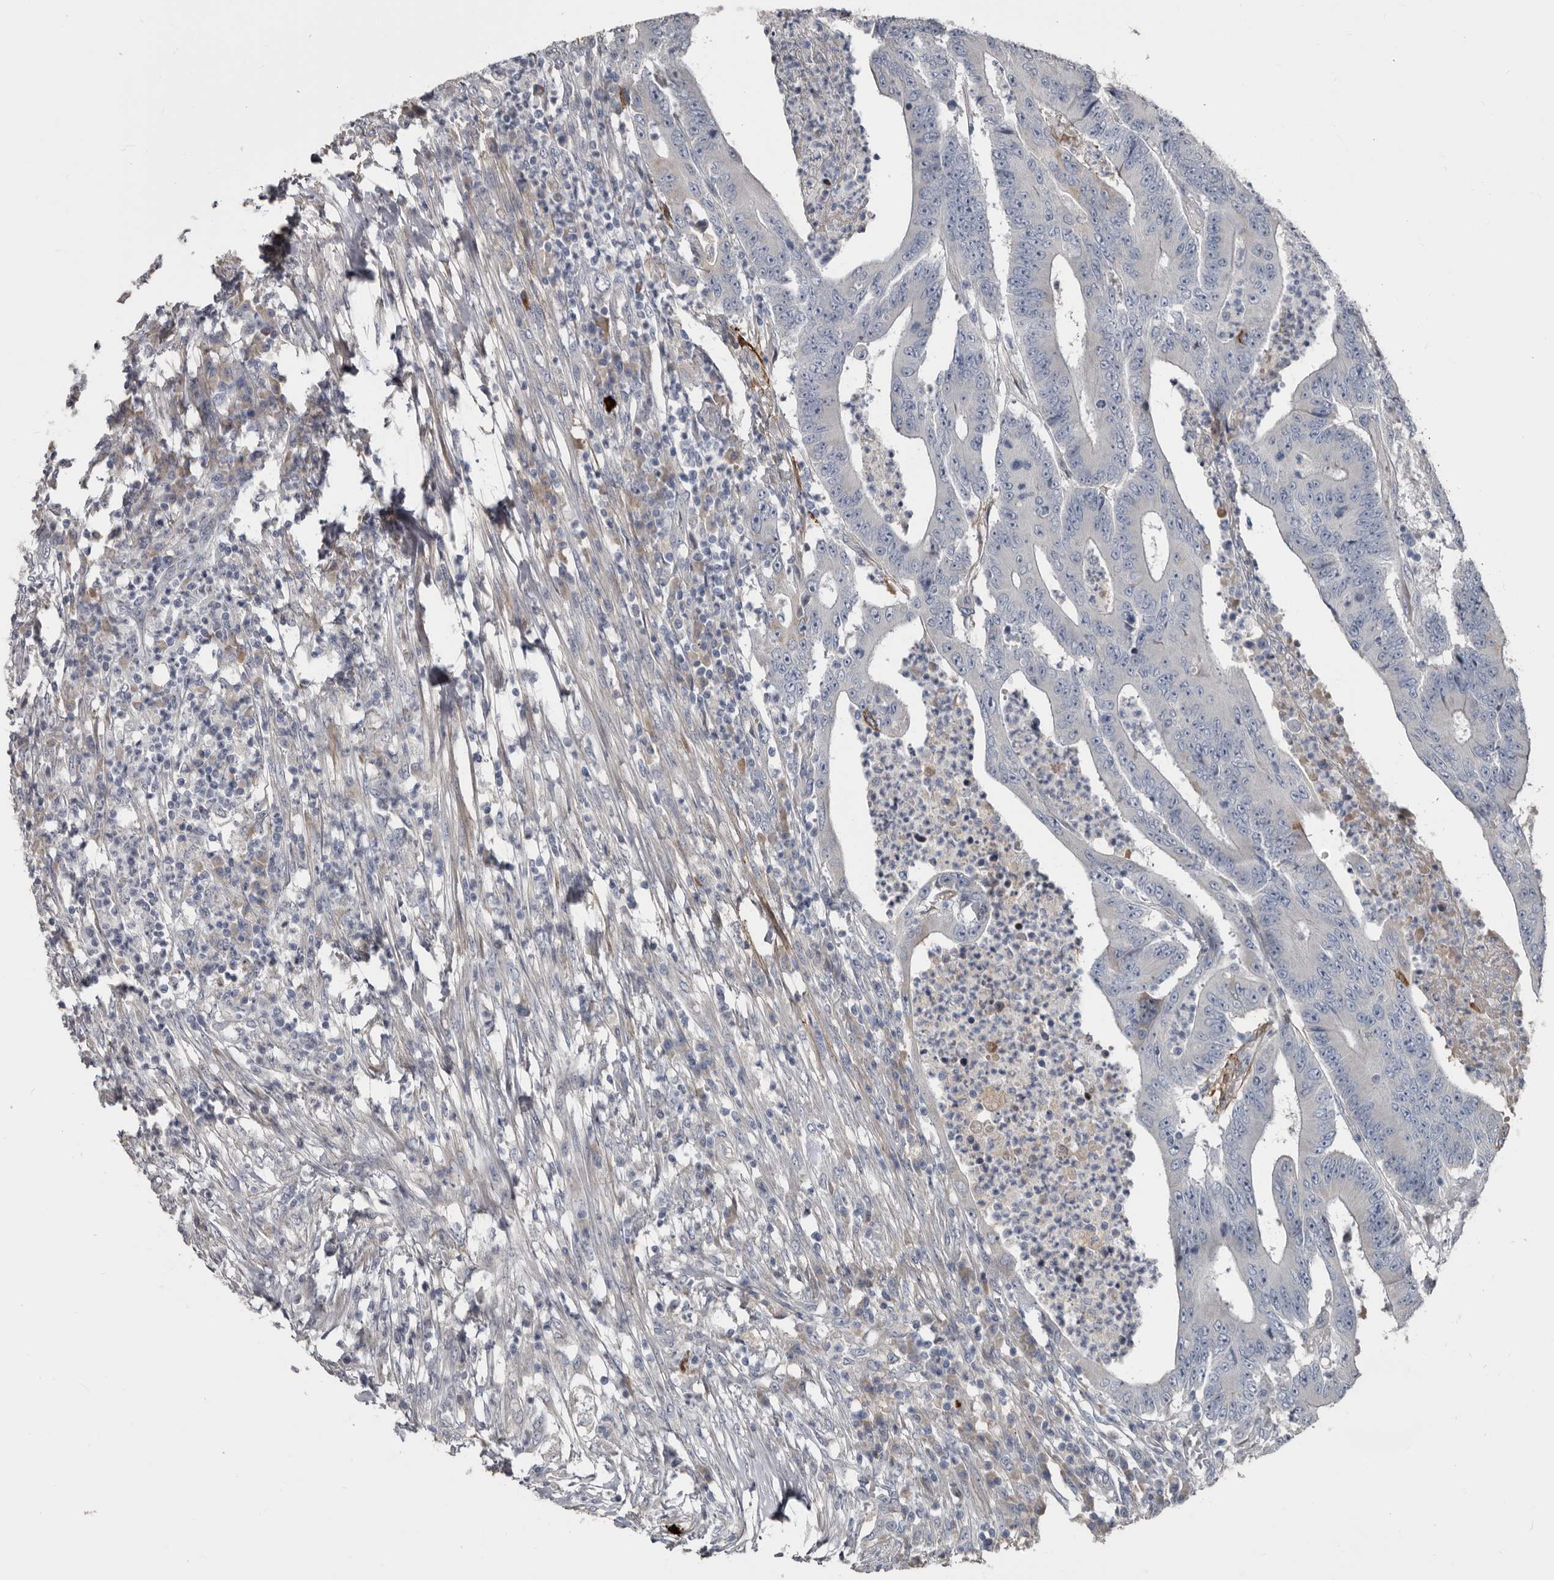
{"staining": {"intensity": "negative", "quantity": "none", "location": "none"}, "tissue": "colorectal cancer", "cell_type": "Tumor cells", "image_type": "cancer", "snomed": [{"axis": "morphology", "description": "Adenocarcinoma, NOS"}, {"axis": "topography", "description": "Colon"}], "caption": "The photomicrograph demonstrates no staining of tumor cells in colorectal adenocarcinoma.", "gene": "ZNF114", "patient": {"sex": "male", "age": 83}}